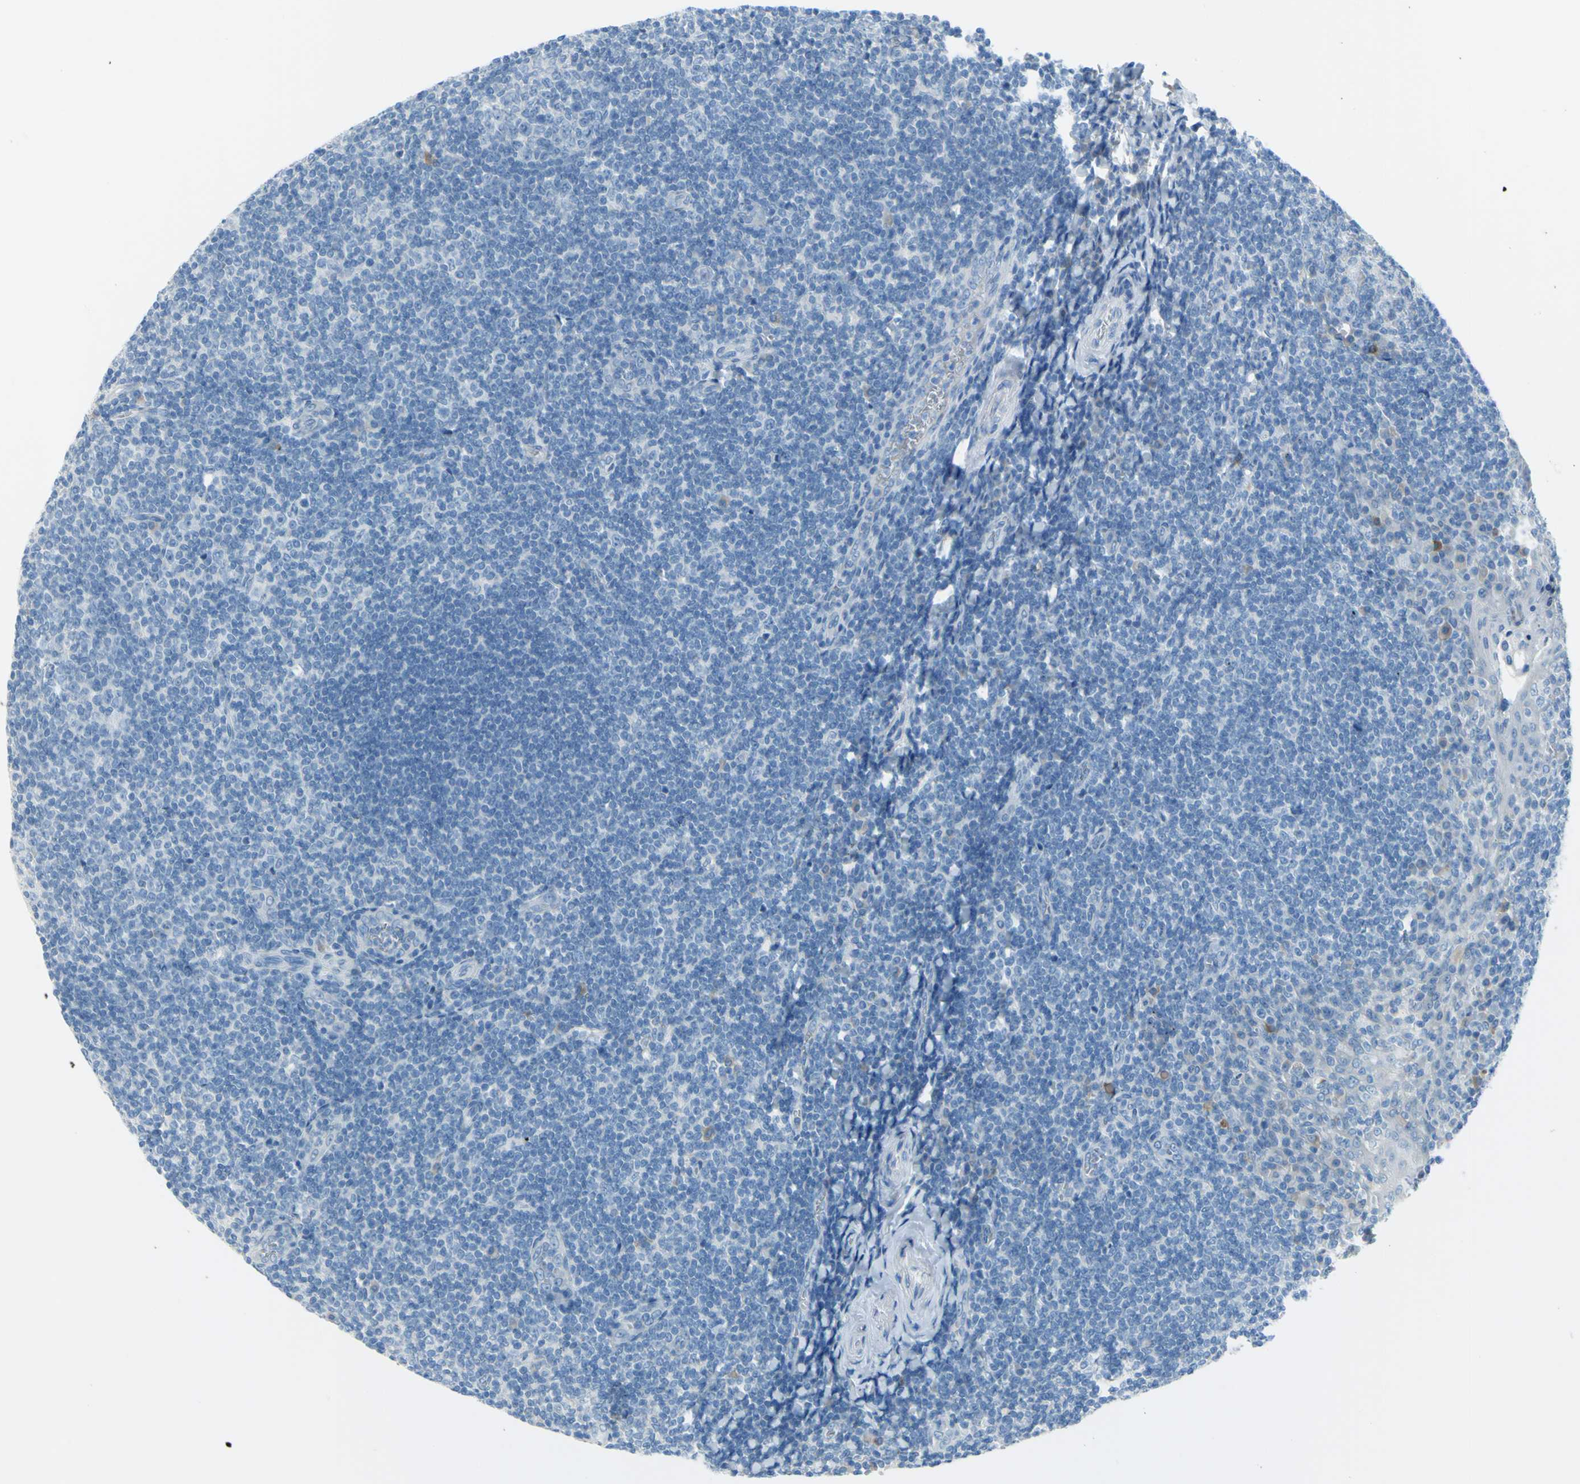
{"staining": {"intensity": "negative", "quantity": "none", "location": "none"}, "tissue": "tonsil", "cell_type": "Germinal center cells", "image_type": "normal", "snomed": [{"axis": "morphology", "description": "Normal tissue, NOS"}, {"axis": "topography", "description": "Tonsil"}], "caption": "Tonsil was stained to show a protein in brown. There is no significant expression in germinal center cells. (DAB (3,3'-diaminobenzidine) immunohistochemistry with hematoxylin counter stain).", "gene": "DCT", "patient": {"sex": "male", "age": 31}}